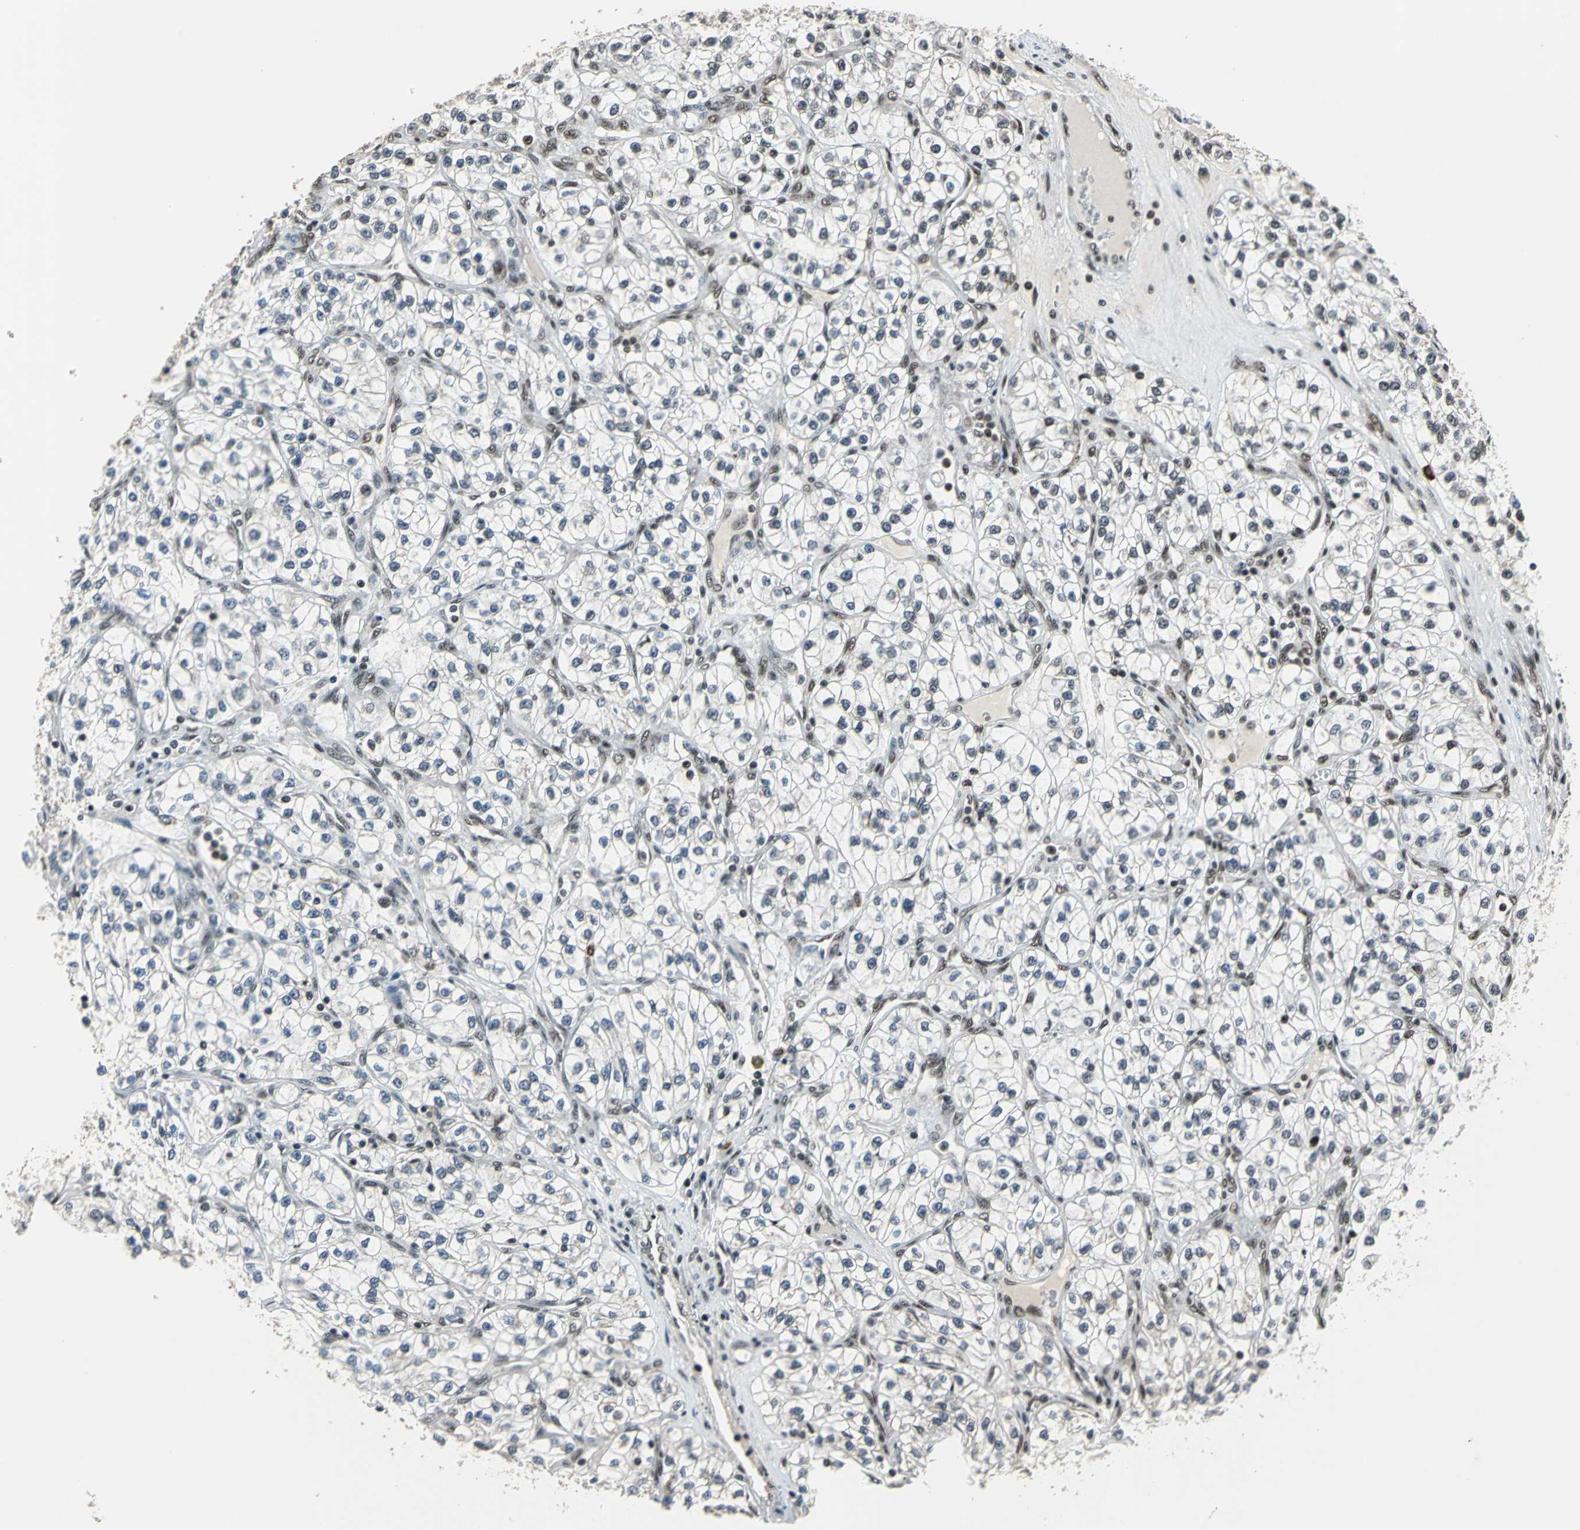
{"staining": {"intensity": "weak", "quantity": "<25%", "location": "nuclear"}, "tissue": "renal cancer", "cell_type": "Tumor cells", "image_type": "cancer", "snomed": [{"axis": "morphology", "description": "Adenocarcinoma, NOS"}, {"axis": "topography", "description": "Kidney"}], "caption": "This is an immunohistochemistry photomicrograph of renal adenocarcinoma. There is no positivity in tumor cells.", "gene": "BCLAF1", "patient": {"sex": "female", "age": 57}}